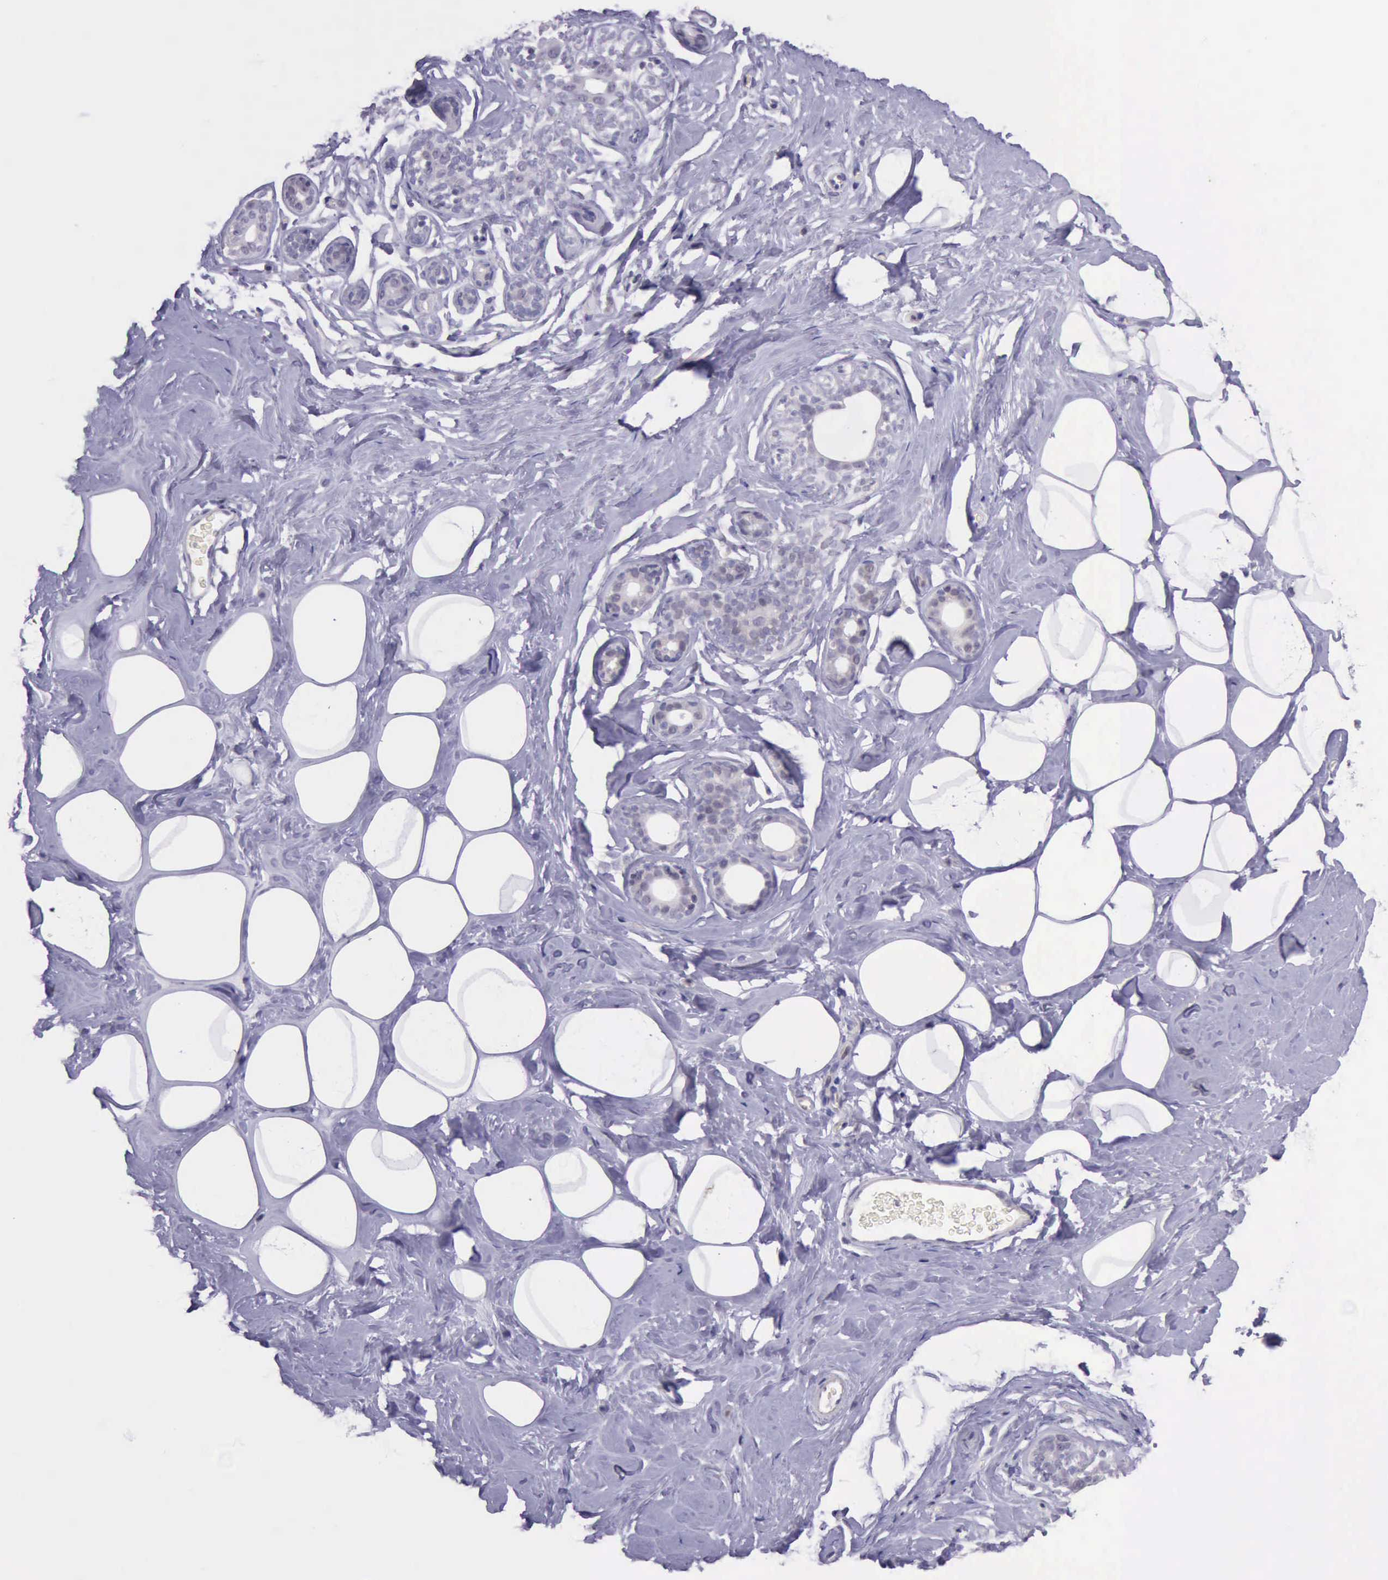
{"staining": {"intensity": "negative", "quantity": "none", "location": "none"}, "tissue": "breast", "cell_type": "Adipocytes", "image_type": "normal", "snomed": [{"axis": "morphology", "description": "Normal tissue, NOS"}, {"axis": "morphology", "description": "Fibrosis, NOS"}, {"axis": "topography", "description": "Breast"}], "caption": "Immunohistochemical staining of normal breast shows no significant staining in adipocytes.", "gene": "PARP1", "patient": {"sex": "female", "age": 39}}